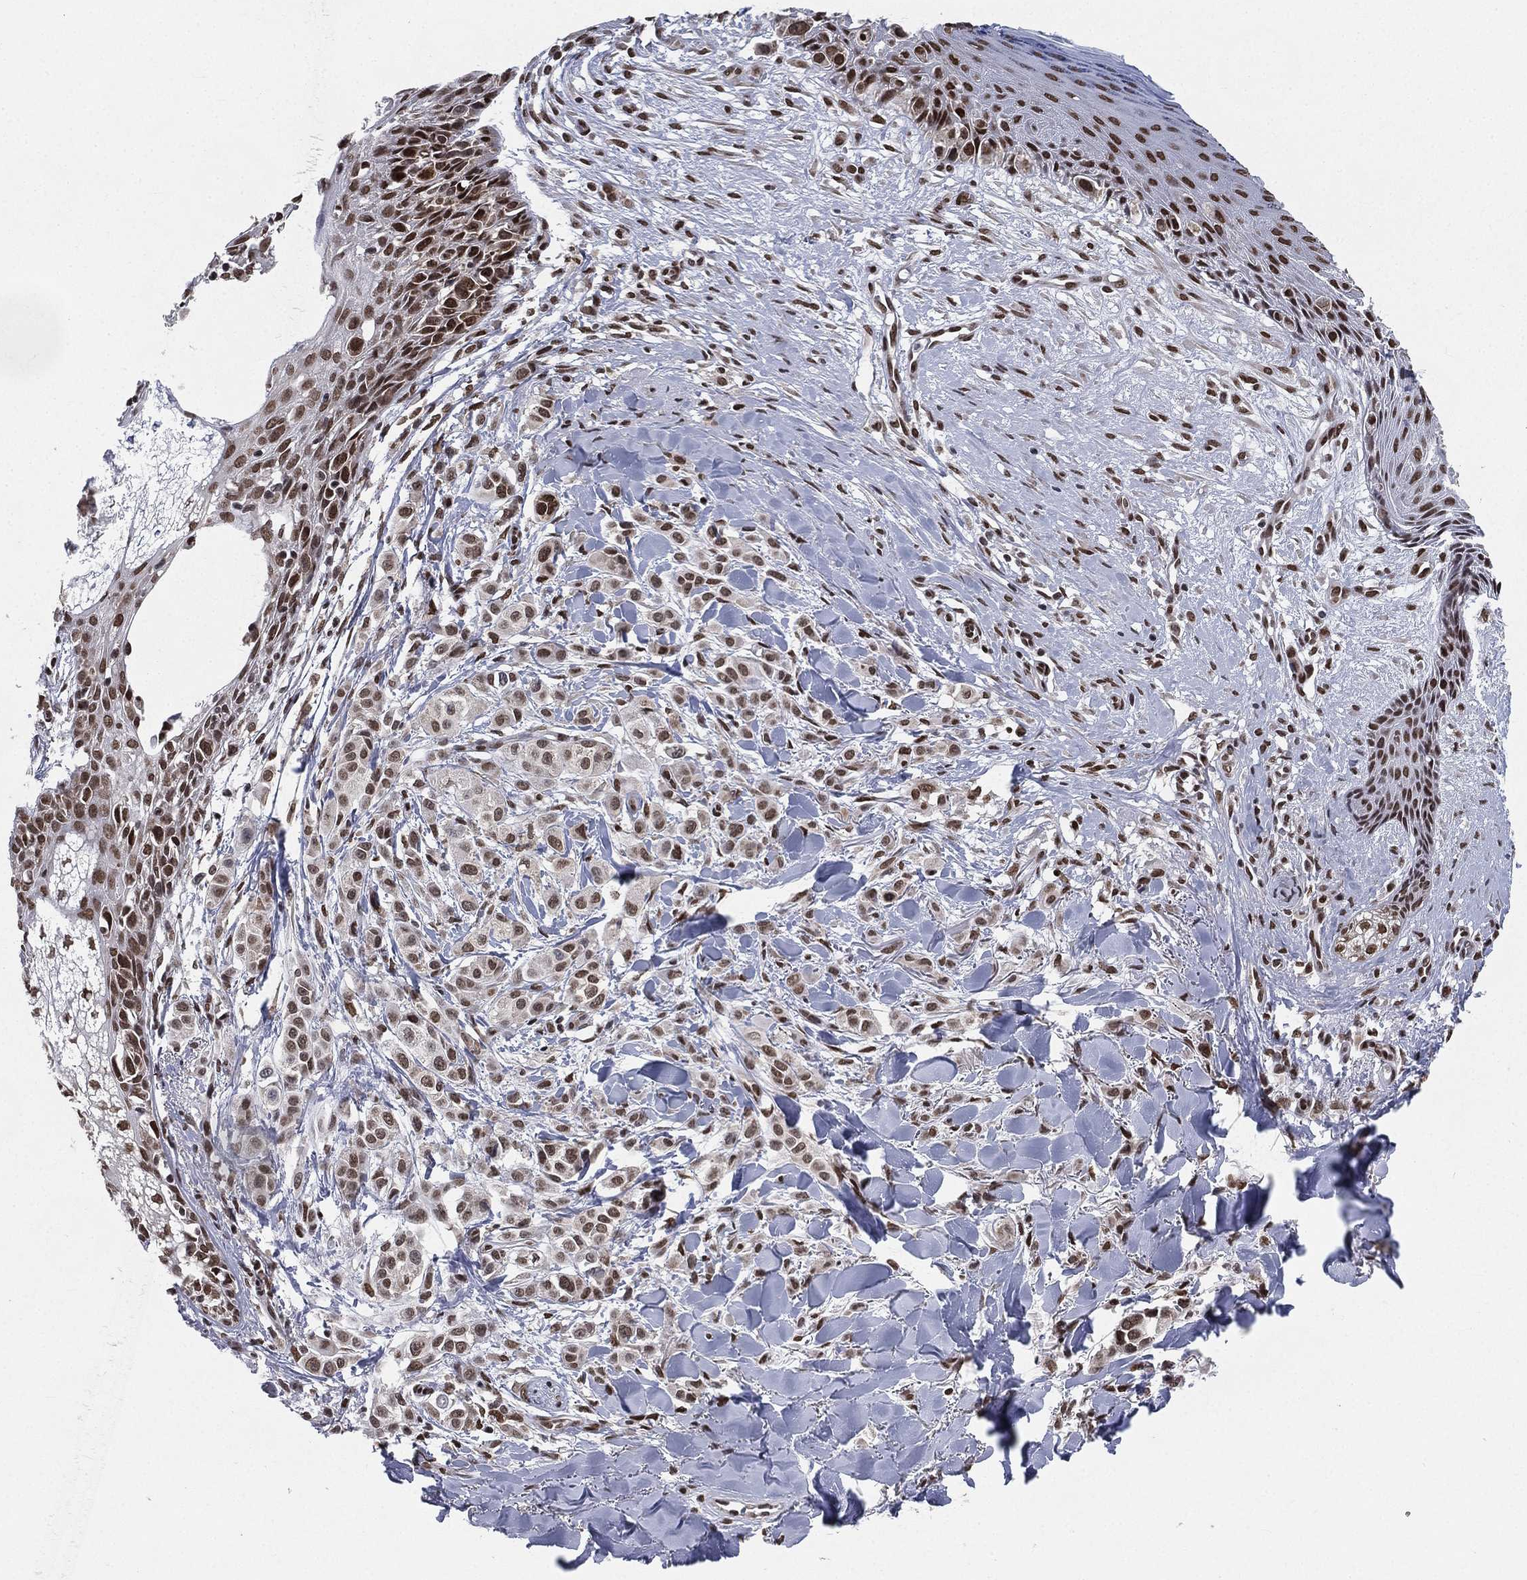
{"staining": {"intensity": "moderate", "quantity": ">75%", "location": "nuclear"}, "tissue": "melanoma", "cell_type": "Tumor cells", "image_type": "cancer", "snomed": [{"axis": "morphology", "description": "Malignant melanoma, NOS"}, {"axis": "topography", "description": "Skin"}], "caption": "Protein analysis of malignant melanoma tissue exhibits moderate nuclear expression in approximately >75% of tumor cells. (DAB (3,3'-diaminobenzidine) = brown stain, brightfield microscopy at high magnification).", "gene": "FUBP3", "patient": {"sex": "male", "age": 57}}